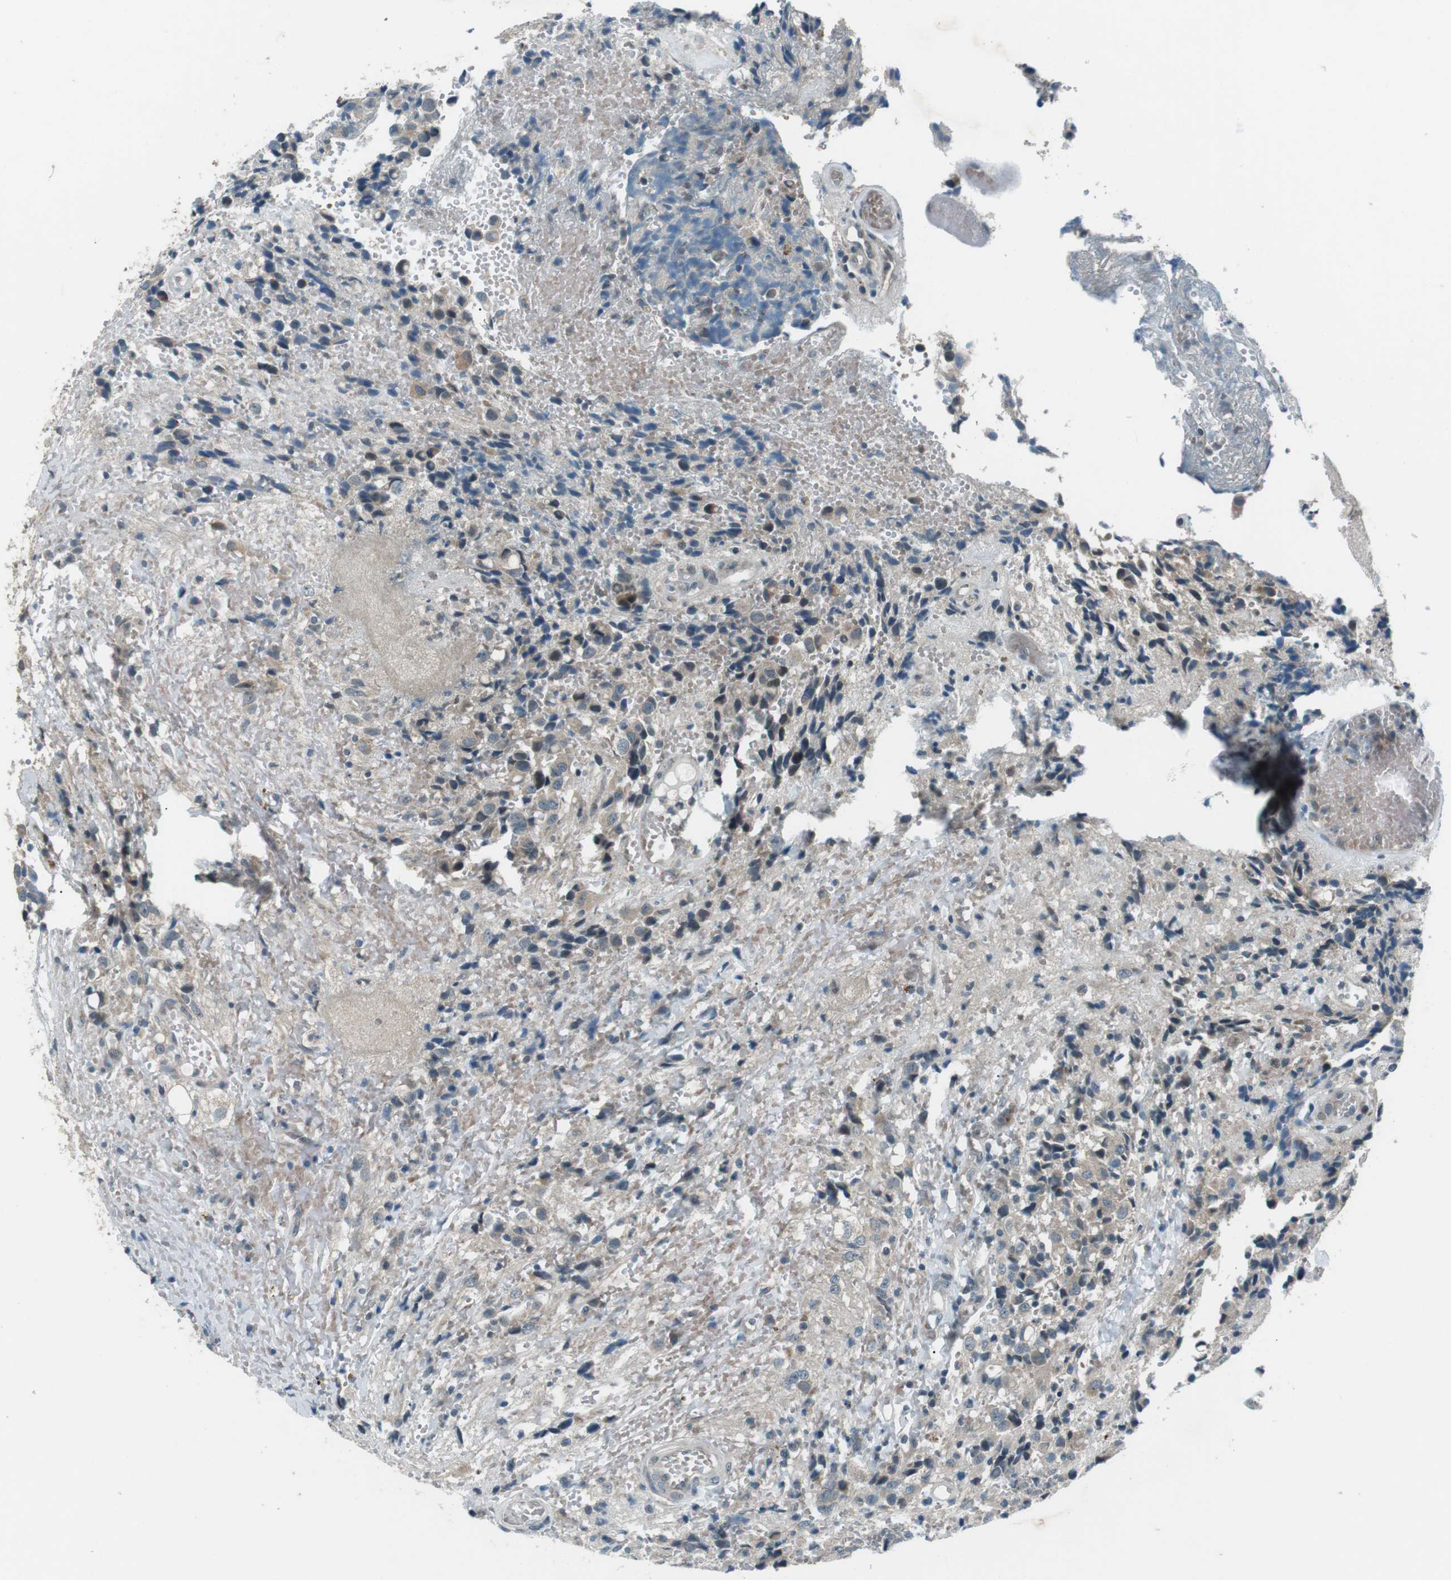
{"staining": {"intensity": "weak", "quantity": "<25%", "location": "cytoplasmic/membranous"}, "tissue": "glioma", "cell_type": "Tumor cells", "image_type": "cancer", "snomed": [{"axis": "morphology", "description": "Glioma, malignant, High grade"}, {"axis": "topography", "description": "Brain"}], "caption": "High-grade glioma (malignant) stained for a protein using immunohistochemistry shows no staining tumor cells.", "gene": "LRIG2", "patient": {"sex": "male", "age": 32}}